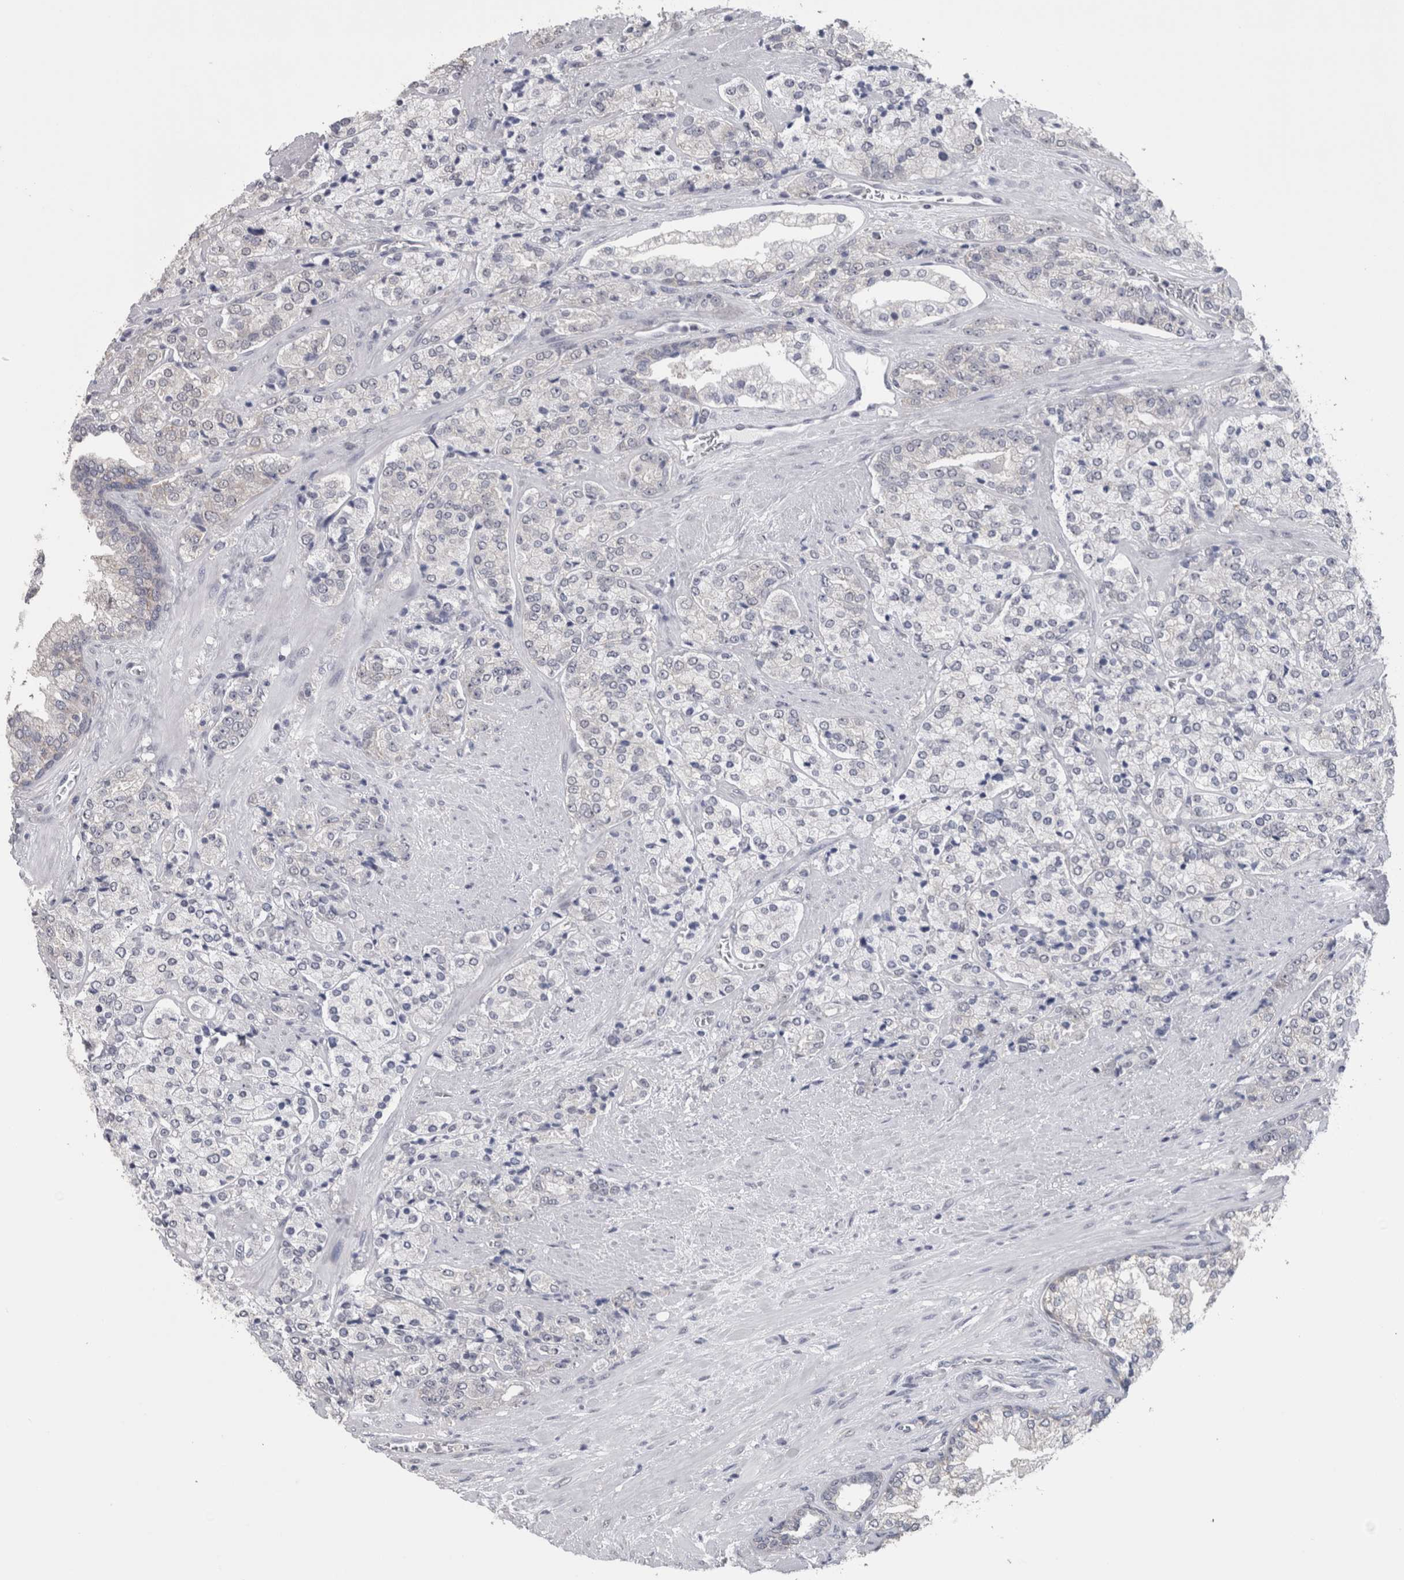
{"staining": {"intensity": "negative", "quantity": "none", "location": "none"}, "tissue": "prostate cancer", "cell_type": "Tumor cells", "image_type": "cancer", "snomed": [{"axis": "morphology", "description": "Adenocarcinoma, High grade"}, {"axis": "topography", "description": "Prostate"}], "caption": "The immunohistochemistry micrograph has no significant positivity in tumor cells of prostate high-grade adenocarcinoma tissue.", "gene": "DDX6", "patient": {"sex": "male", "age": 71}}